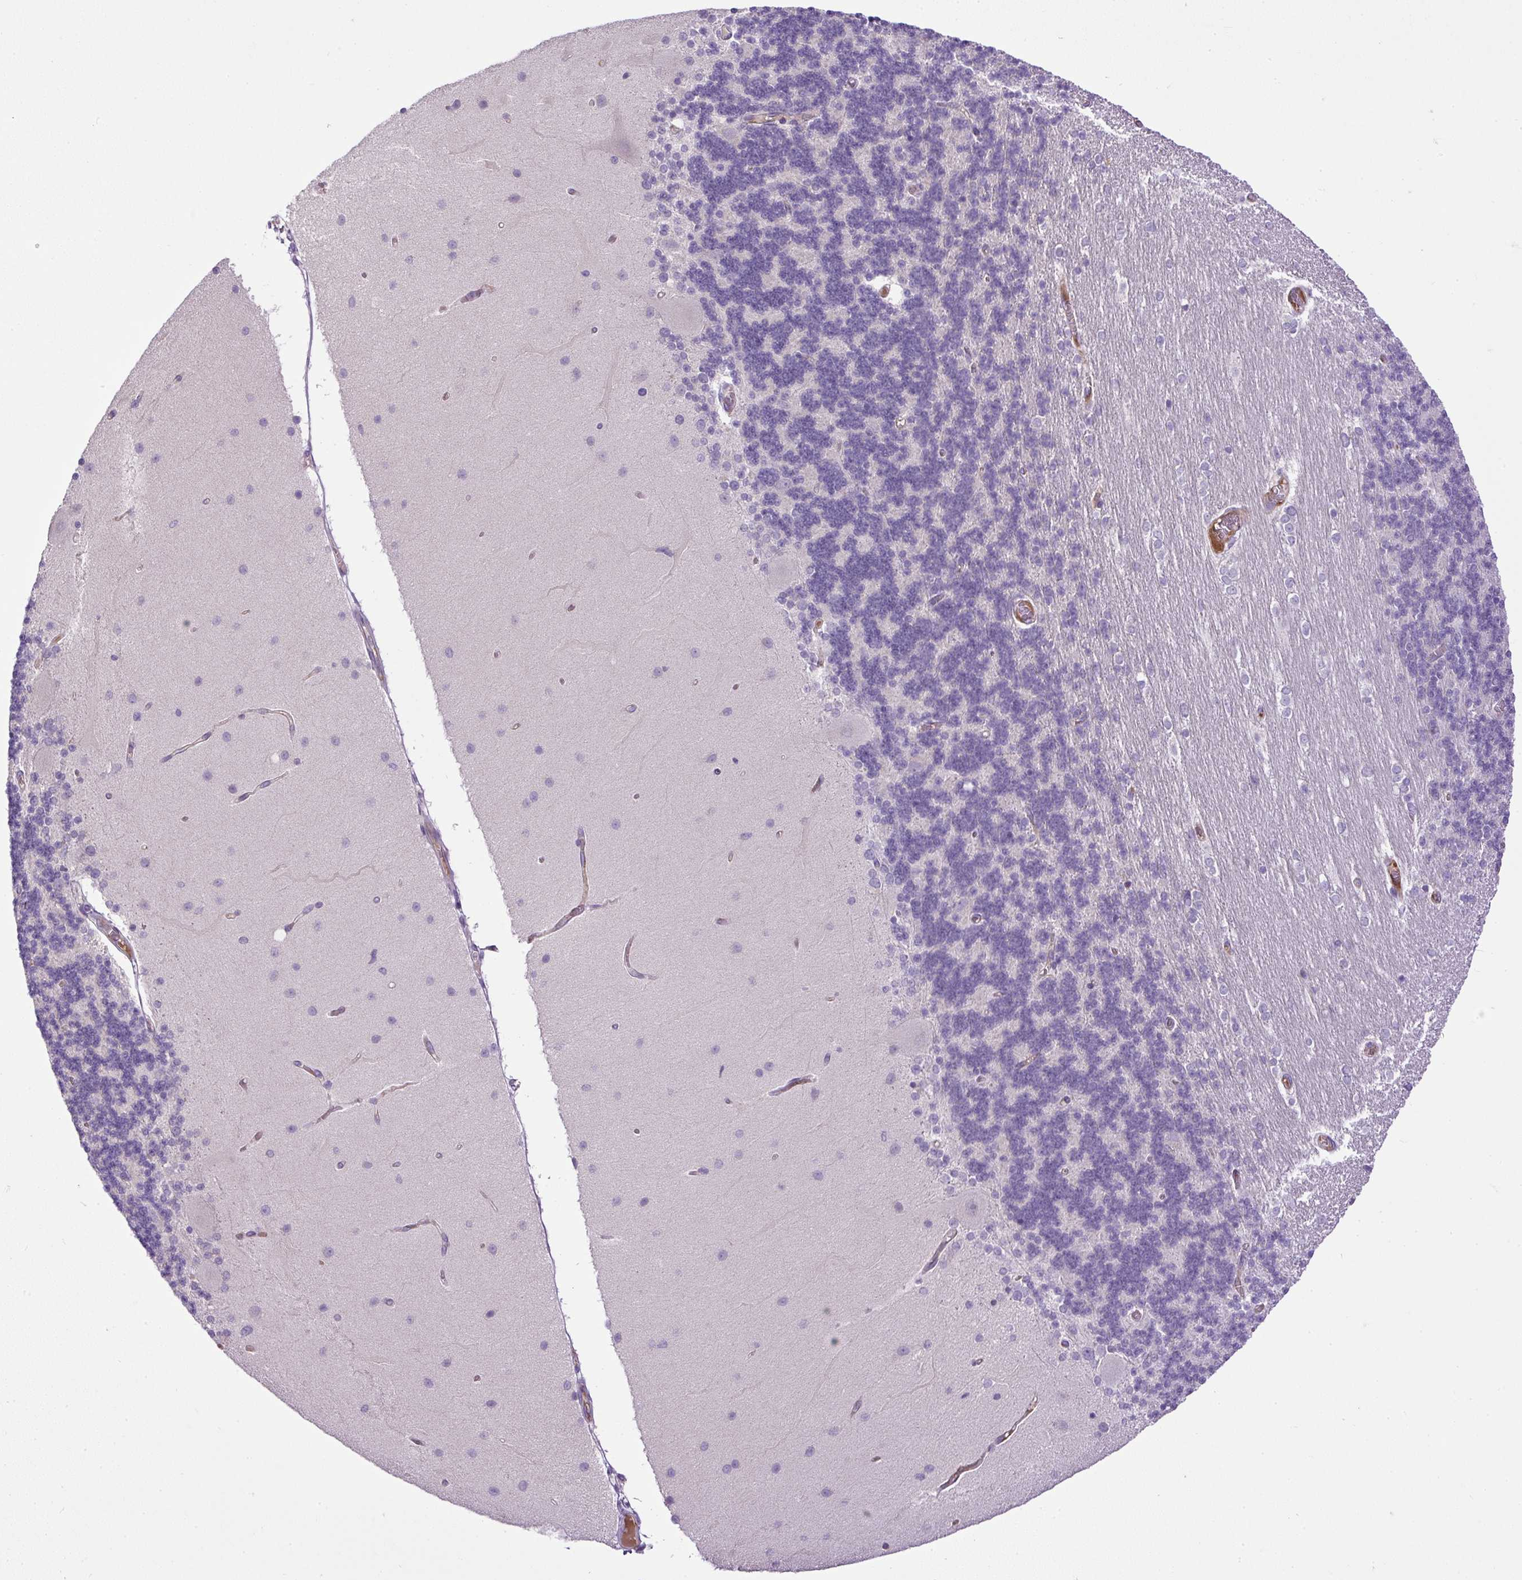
{"staining": {"intensity": "negative", "quantity": "none", "location": "none"}, "tissue": "cerebellum", "cell_type": "Cells in granular layer", "image_type": "normal", "snomed": [{"axis": "morphology", "description": "Normal tissue, NOS"}, {"axis": "topography", "description": "Cerebellum"}], "caption": "The IHC histopathology image has no significant positivity in cells in granular layer of cerebellum.", "gene": "LEFTY1", "patient": {"sex": "female", "age": 54}}